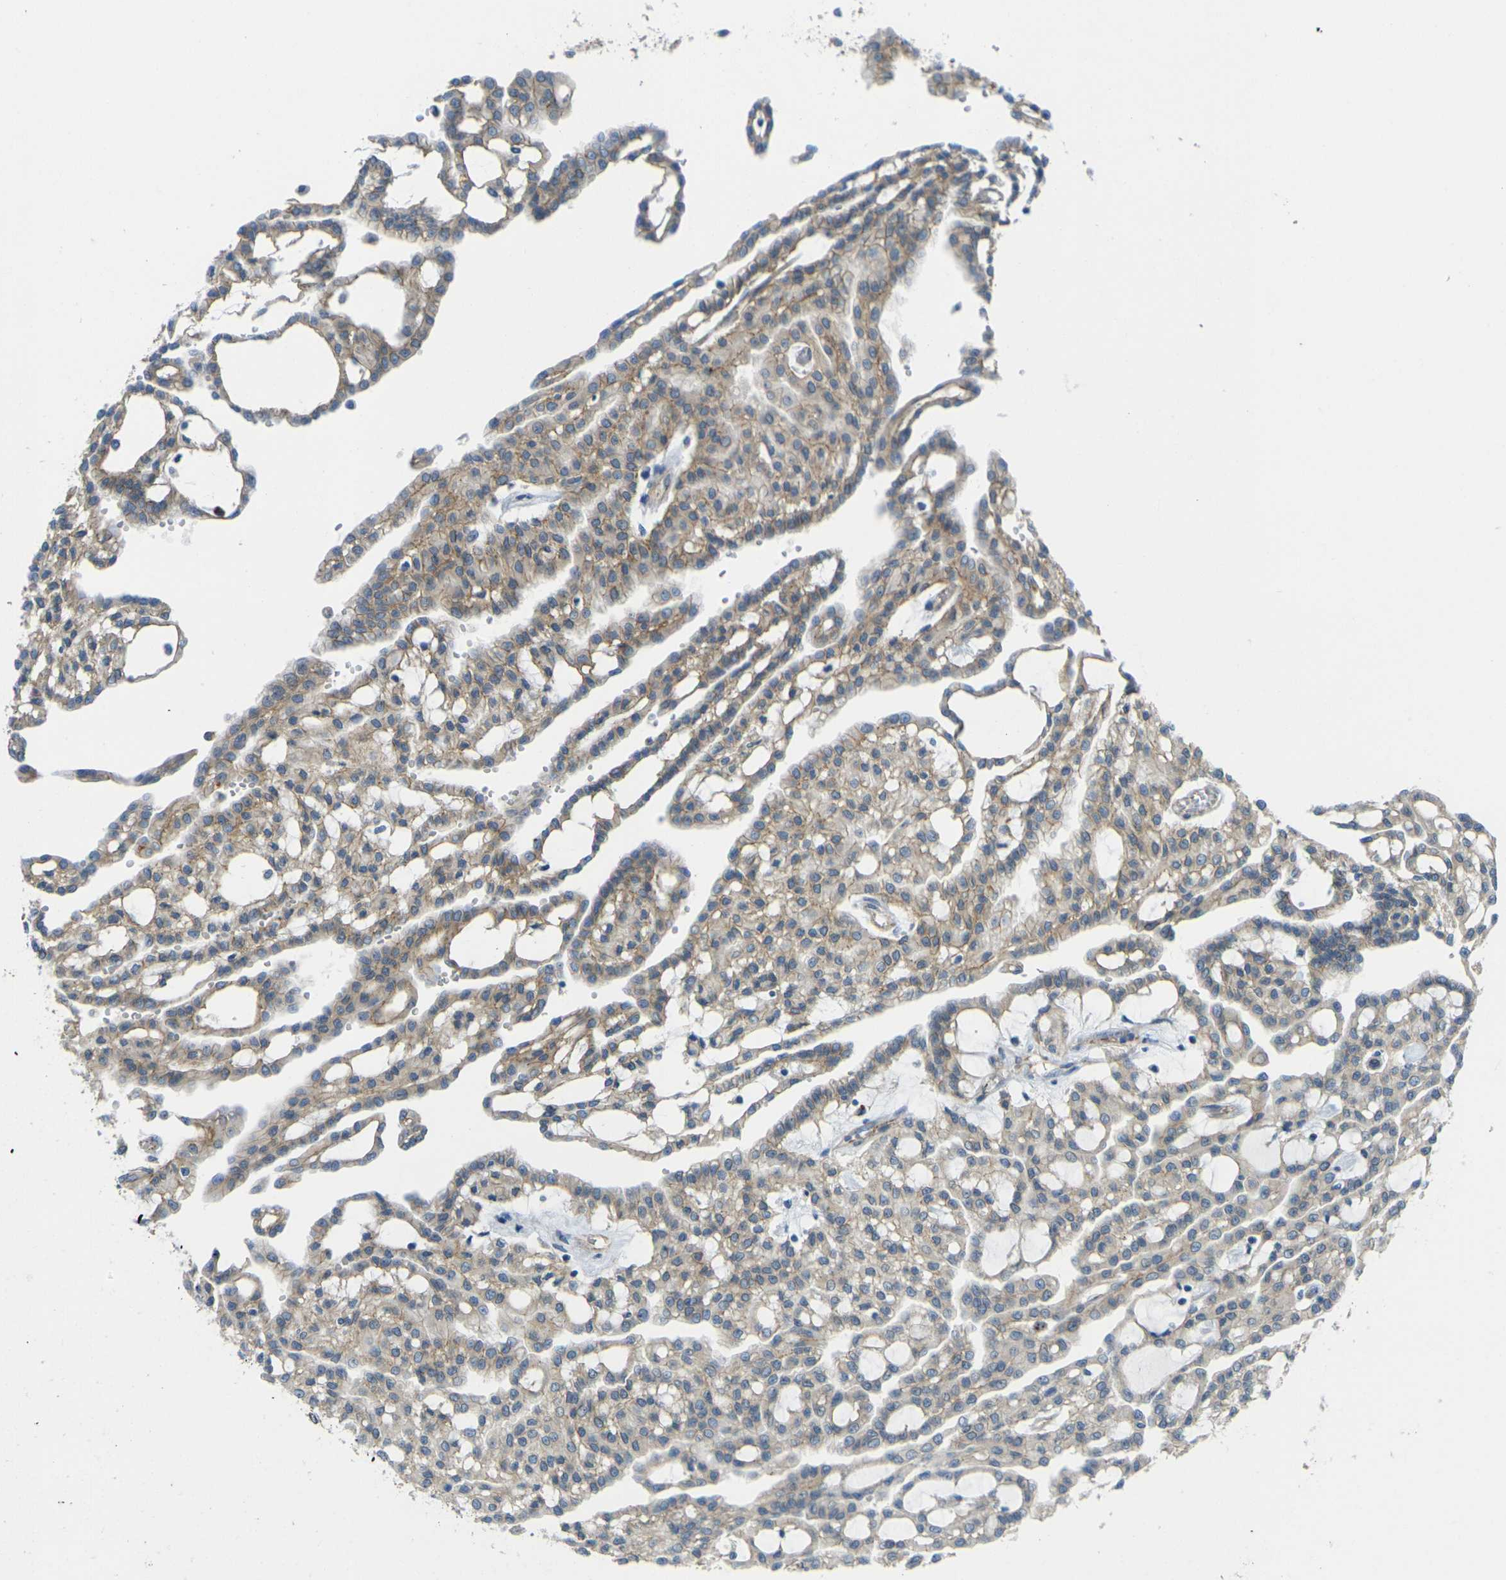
{"staining": {"intensity": "weak", "quantity": "25%-75%", "location": "cytoplasmic/membranous"}, "tissue": "renal cancer", "cell_type": "Tumor cells", "image_type": "cancer", "snomed": [{"axis": "morphology", "description": "Adenocarcinoma, NOS"}, {"axis": "topography", "description": "Kidney"}], "caption": "Immunohistochemical staining of renal cancer exhibits weak cytoplasmic/membranous protein positivity in about 25%-75% of tumor cells.", "gene": "RHBDD1", "patient": {"sex": "male", "age": 63}}